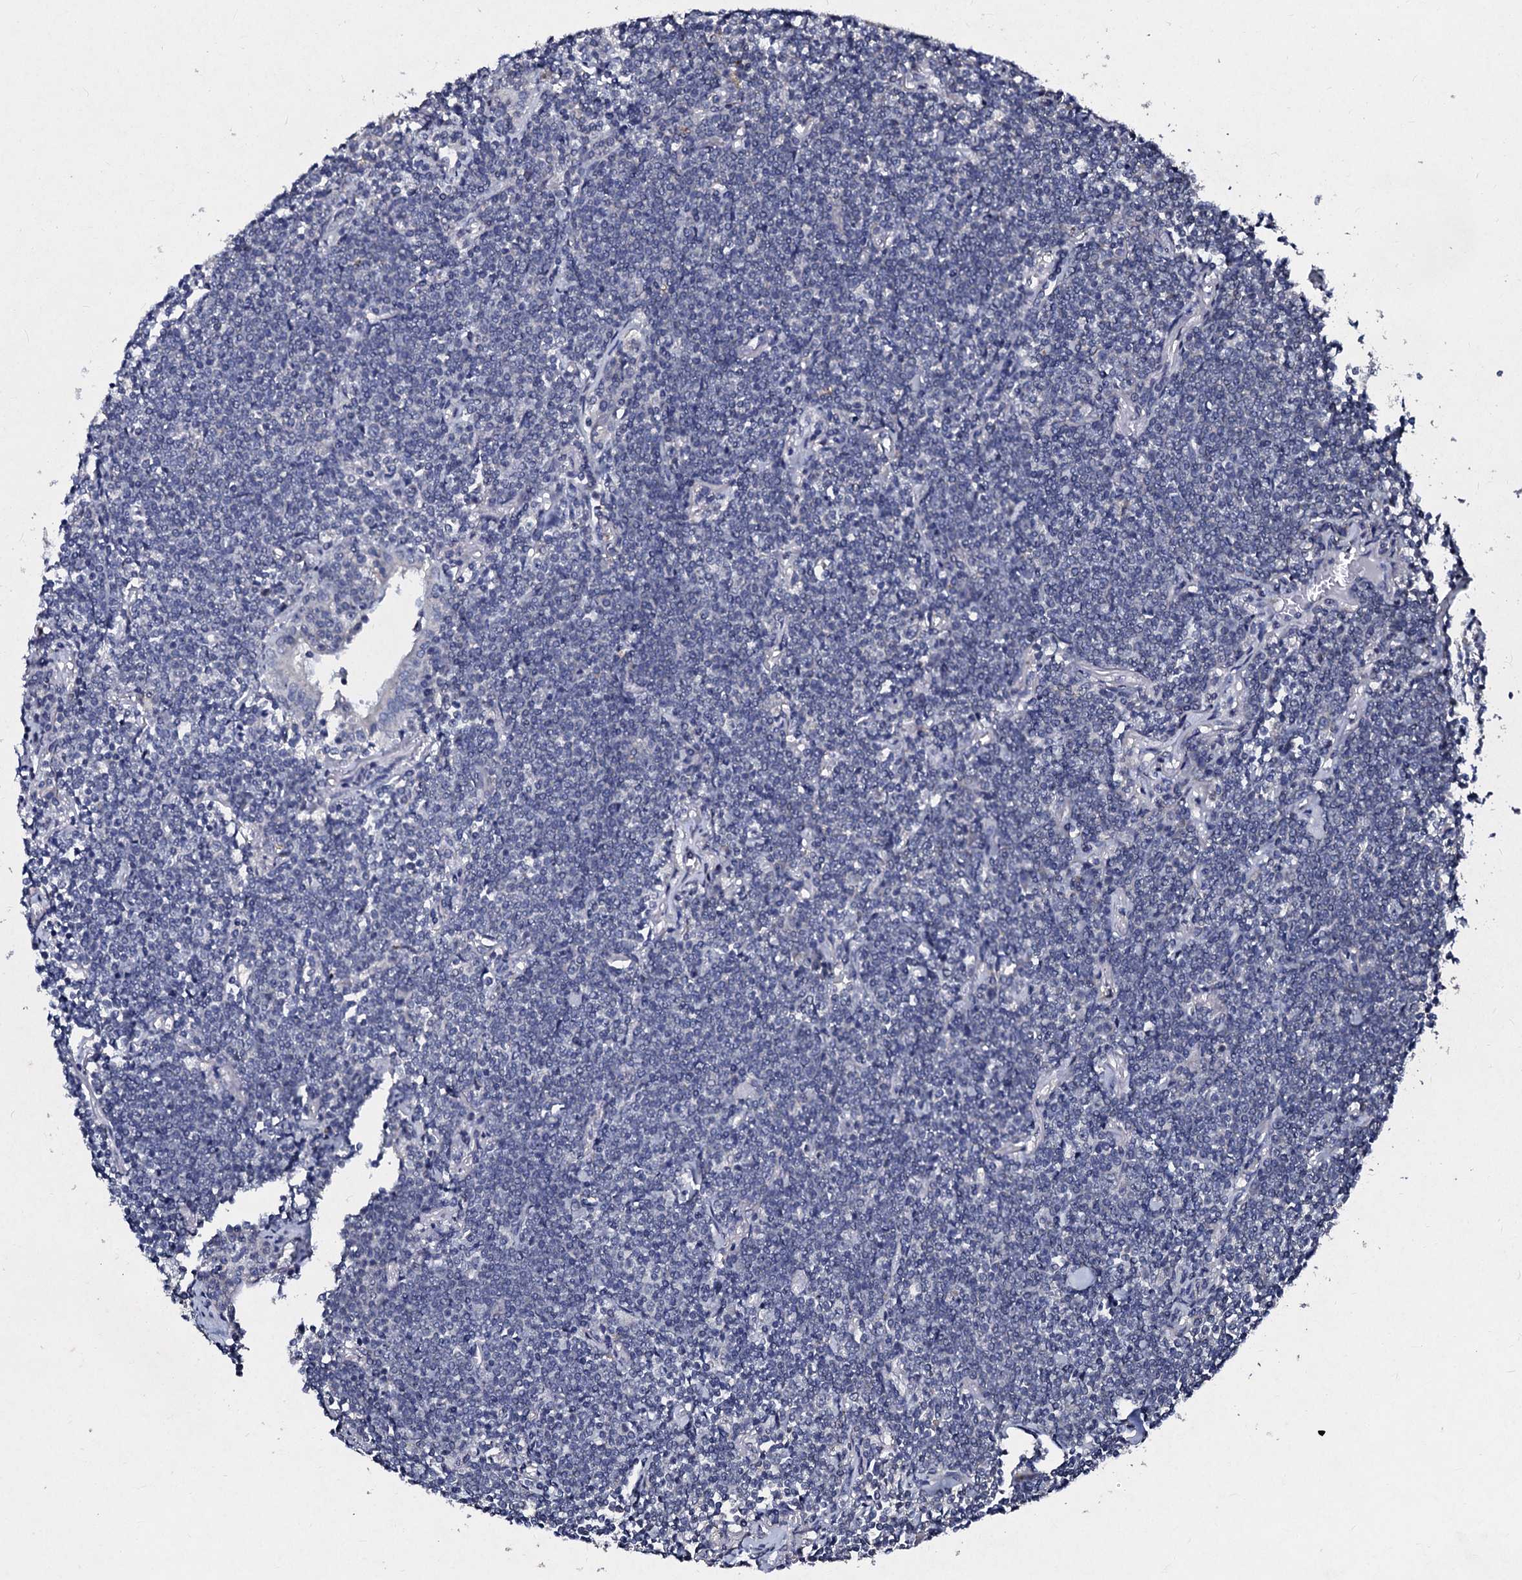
{"staining": {"intensity": "negative", "quantity": "none", "location": "none"}, "tissue": "lymphoma", "cell_type": "Tumor cells", "image_type": "cancer", "snomed": [{"axis": "morphology", "description": "Malignant lymphoma, non-Hodgkin's type, Low grade"}, {"axis": "topography", "description": "Lung"}], "caption": "There is no significant expression in tumor cells of low-grade malignant lymphoma, non-Hodgkin's type. (Brightfield microscopy of DAB (3,3'-diaminobenzidine) IHC at high magnification).", "gene": "SLC37A4", "patient": {"sex": "female", "age": 71}}